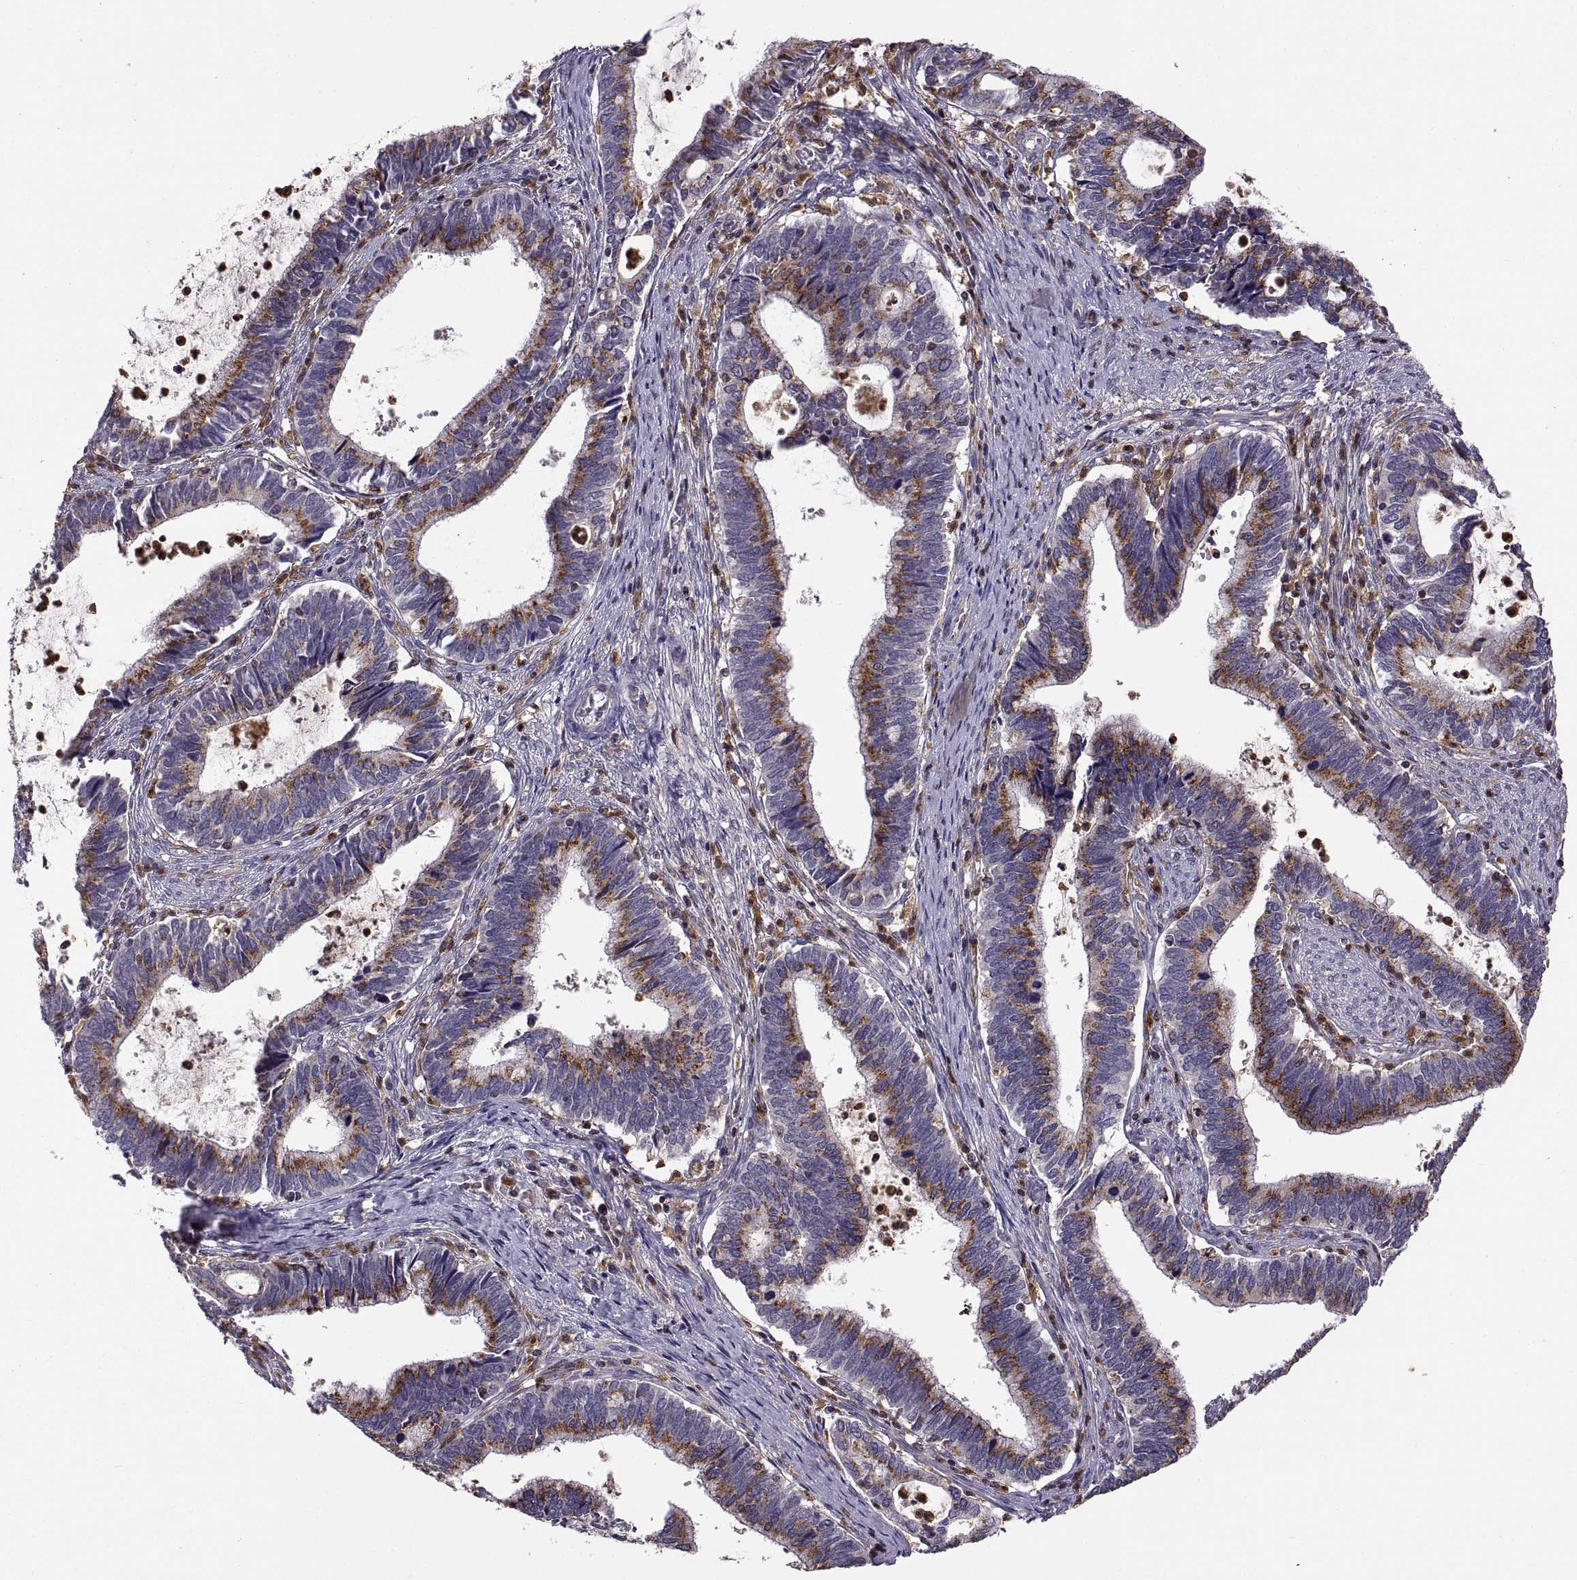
{"staining": {"intensity": "moderate", "quantity": "25%-75%", "location": "cytoplasmic/membranous"}, "tissue": "cervical cancer", "cell_type": "Tumor cells", "image_type": "cancer", "snomed": [{"axis": "morphology", "description": "Adenocarcinoma, NOS"}, {"axis": "topography", "description": "Cervix"}], "caption": "Protein positivity by IHC shows moderate cytoplasmic/membranous staining in about 25%-75% of tumor cells in cervical cancer (adenocarcinoma).", "gene": "ACAP1", "patient": {"sex": "female", "age": 42}}